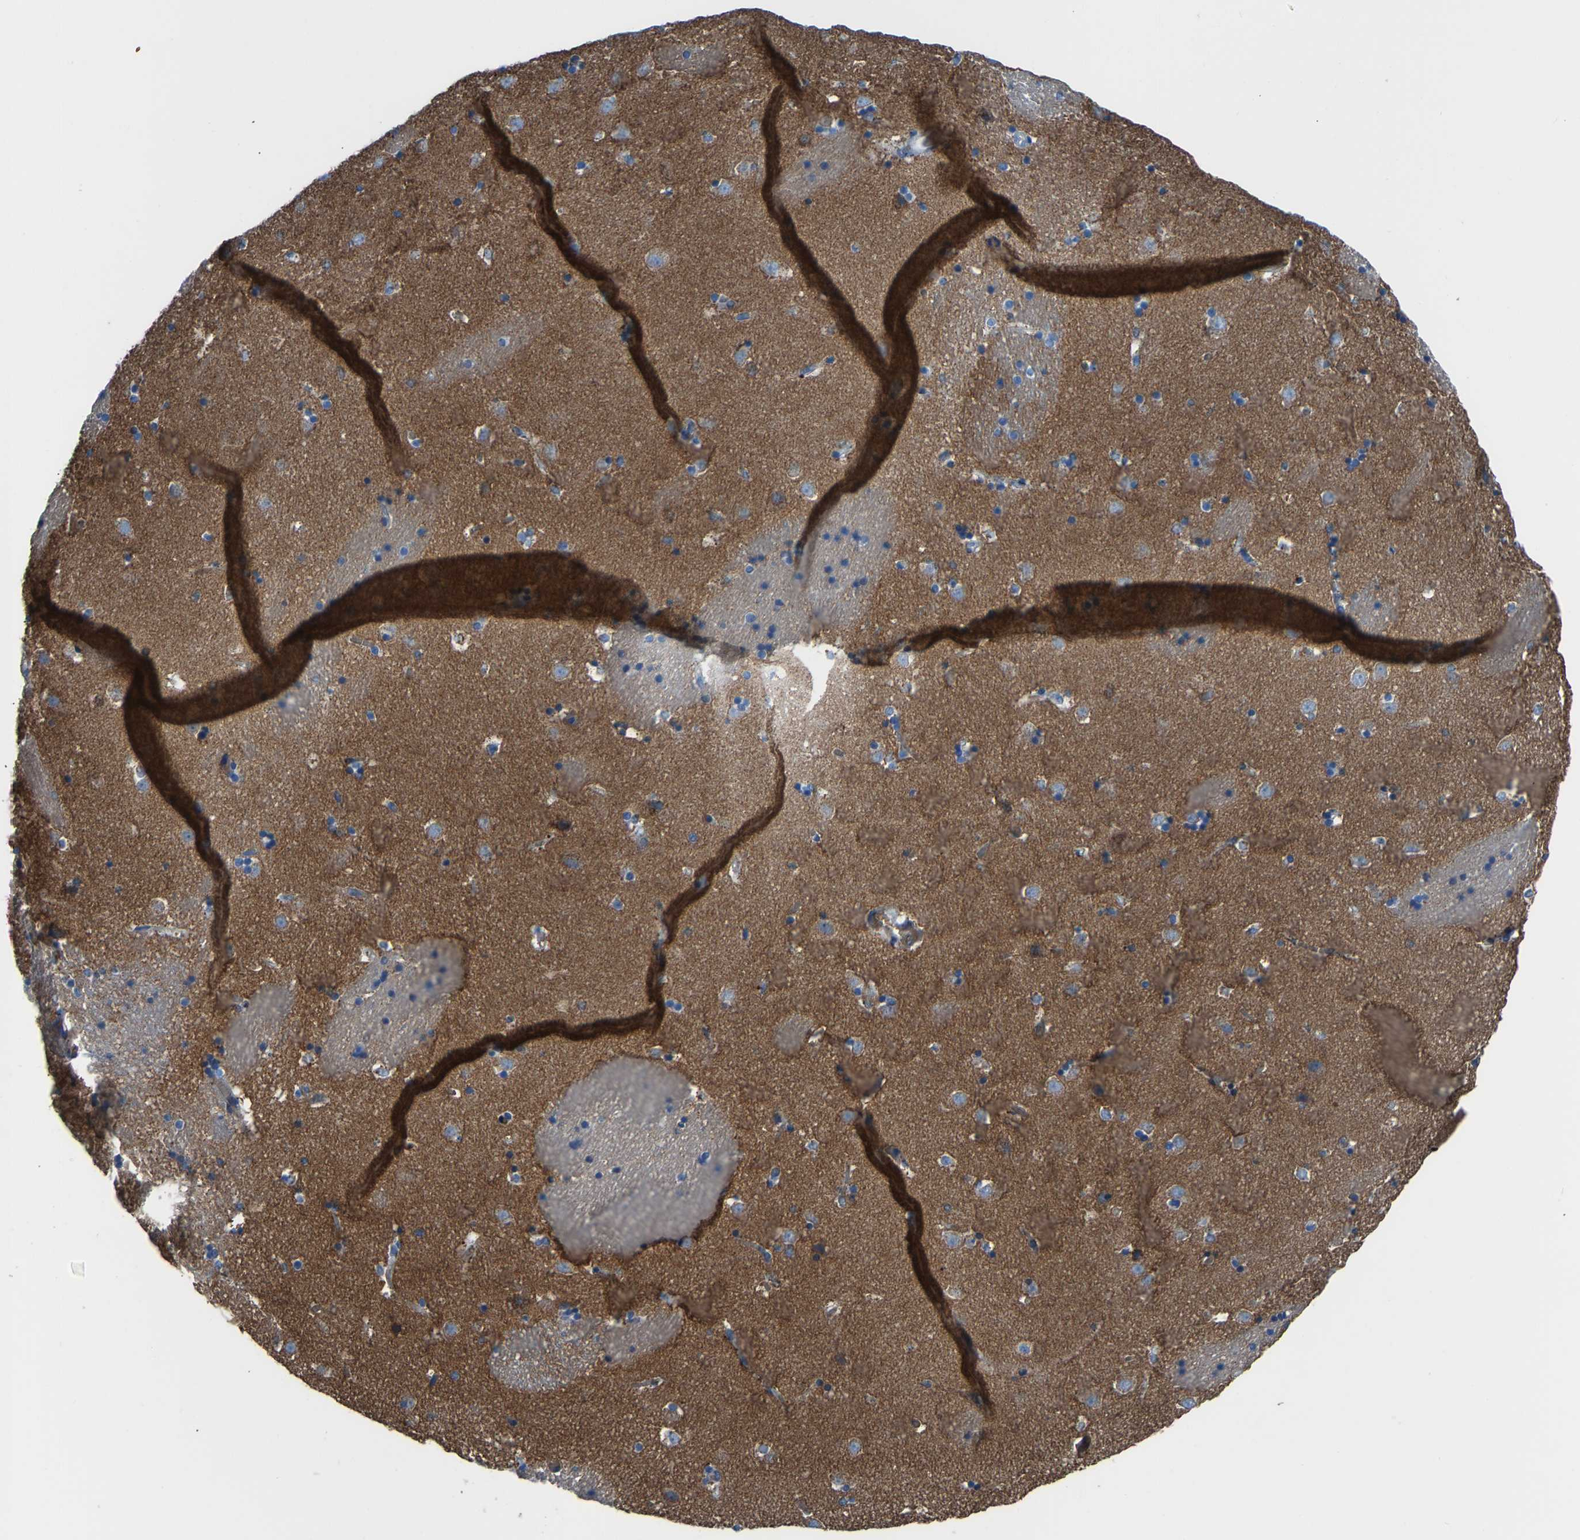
{"staining": {"intensity": "moderate", "quantity": "<25%", "location": "cytoplasmic/membranous"}, "tissue": "caudate", "cell_type": "Glial cells", "image_type": "normal", "snomed": [{"axis": "morphology", "description": "Normal tissue, NOS"}, {"axis": "topography", "description": "Lateral ventricle wall"}], "caption": "Protein staining reveals moderate cytoplasmic/membranous expression in about <25% of glial cells in benign caudate.", "gene": "PIGS", "patient": {"sex": "male", "age": 45}}